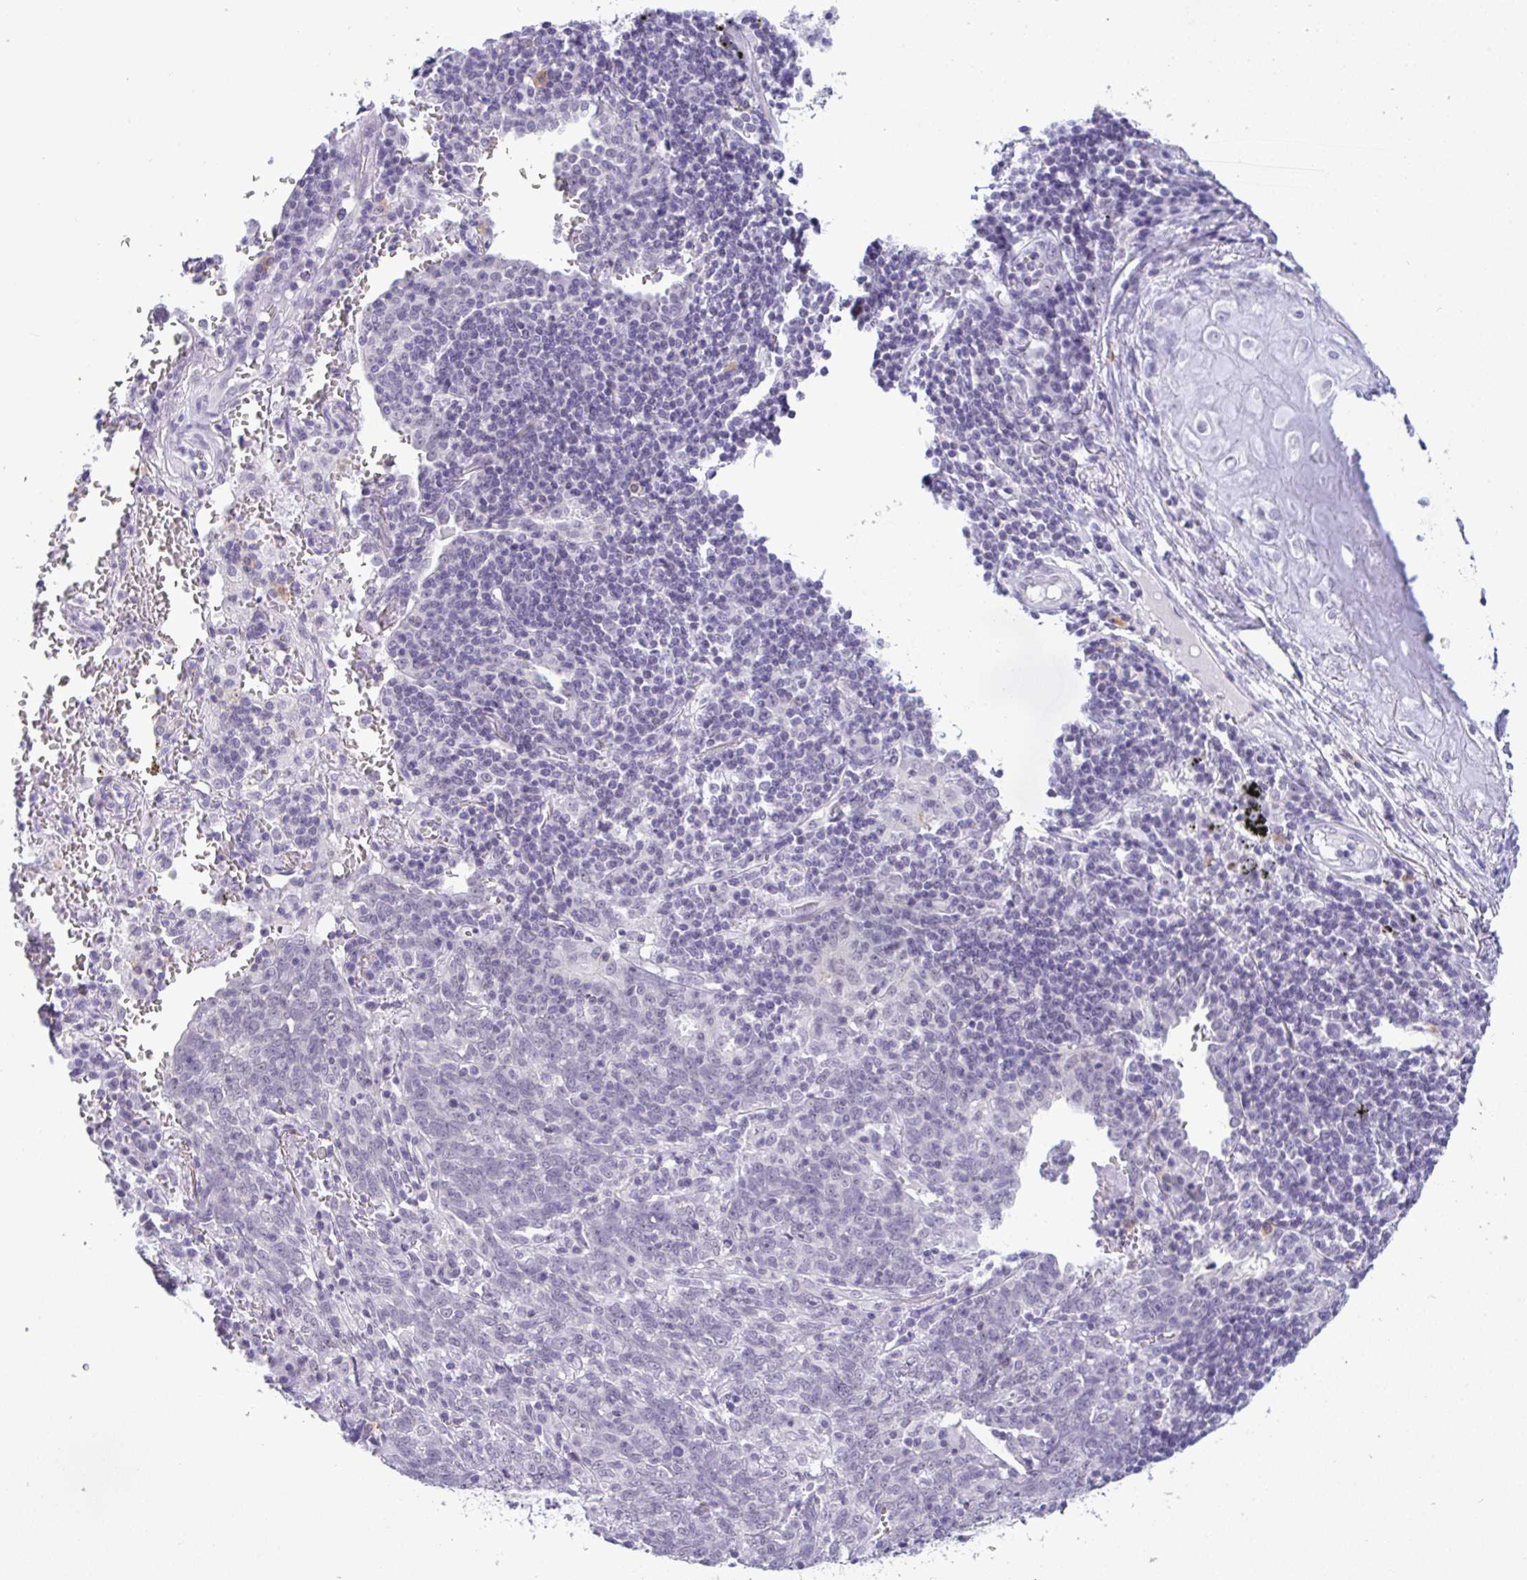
{"staining": {"intensity": "negative", "quantity": "none", "location": "none"}, "tissue": "lung cancer", "cell_type": "Tumor cells", "image_type": "cancer", "snomed": [{"axis": "morphology", "description": "Squamous cell carcinoma, NOS"}, {"axis": "topography", "description": "Lung"}], "caption": "The immunohistochemistry (IHC) image has no significant expression in tumor cells of lung cancer tissue. (Brightfield microscopy of DAB immunohistochemistry at high magnification).", "gene": "YBX2", "patient": {"sex": "female", "age": 72}}